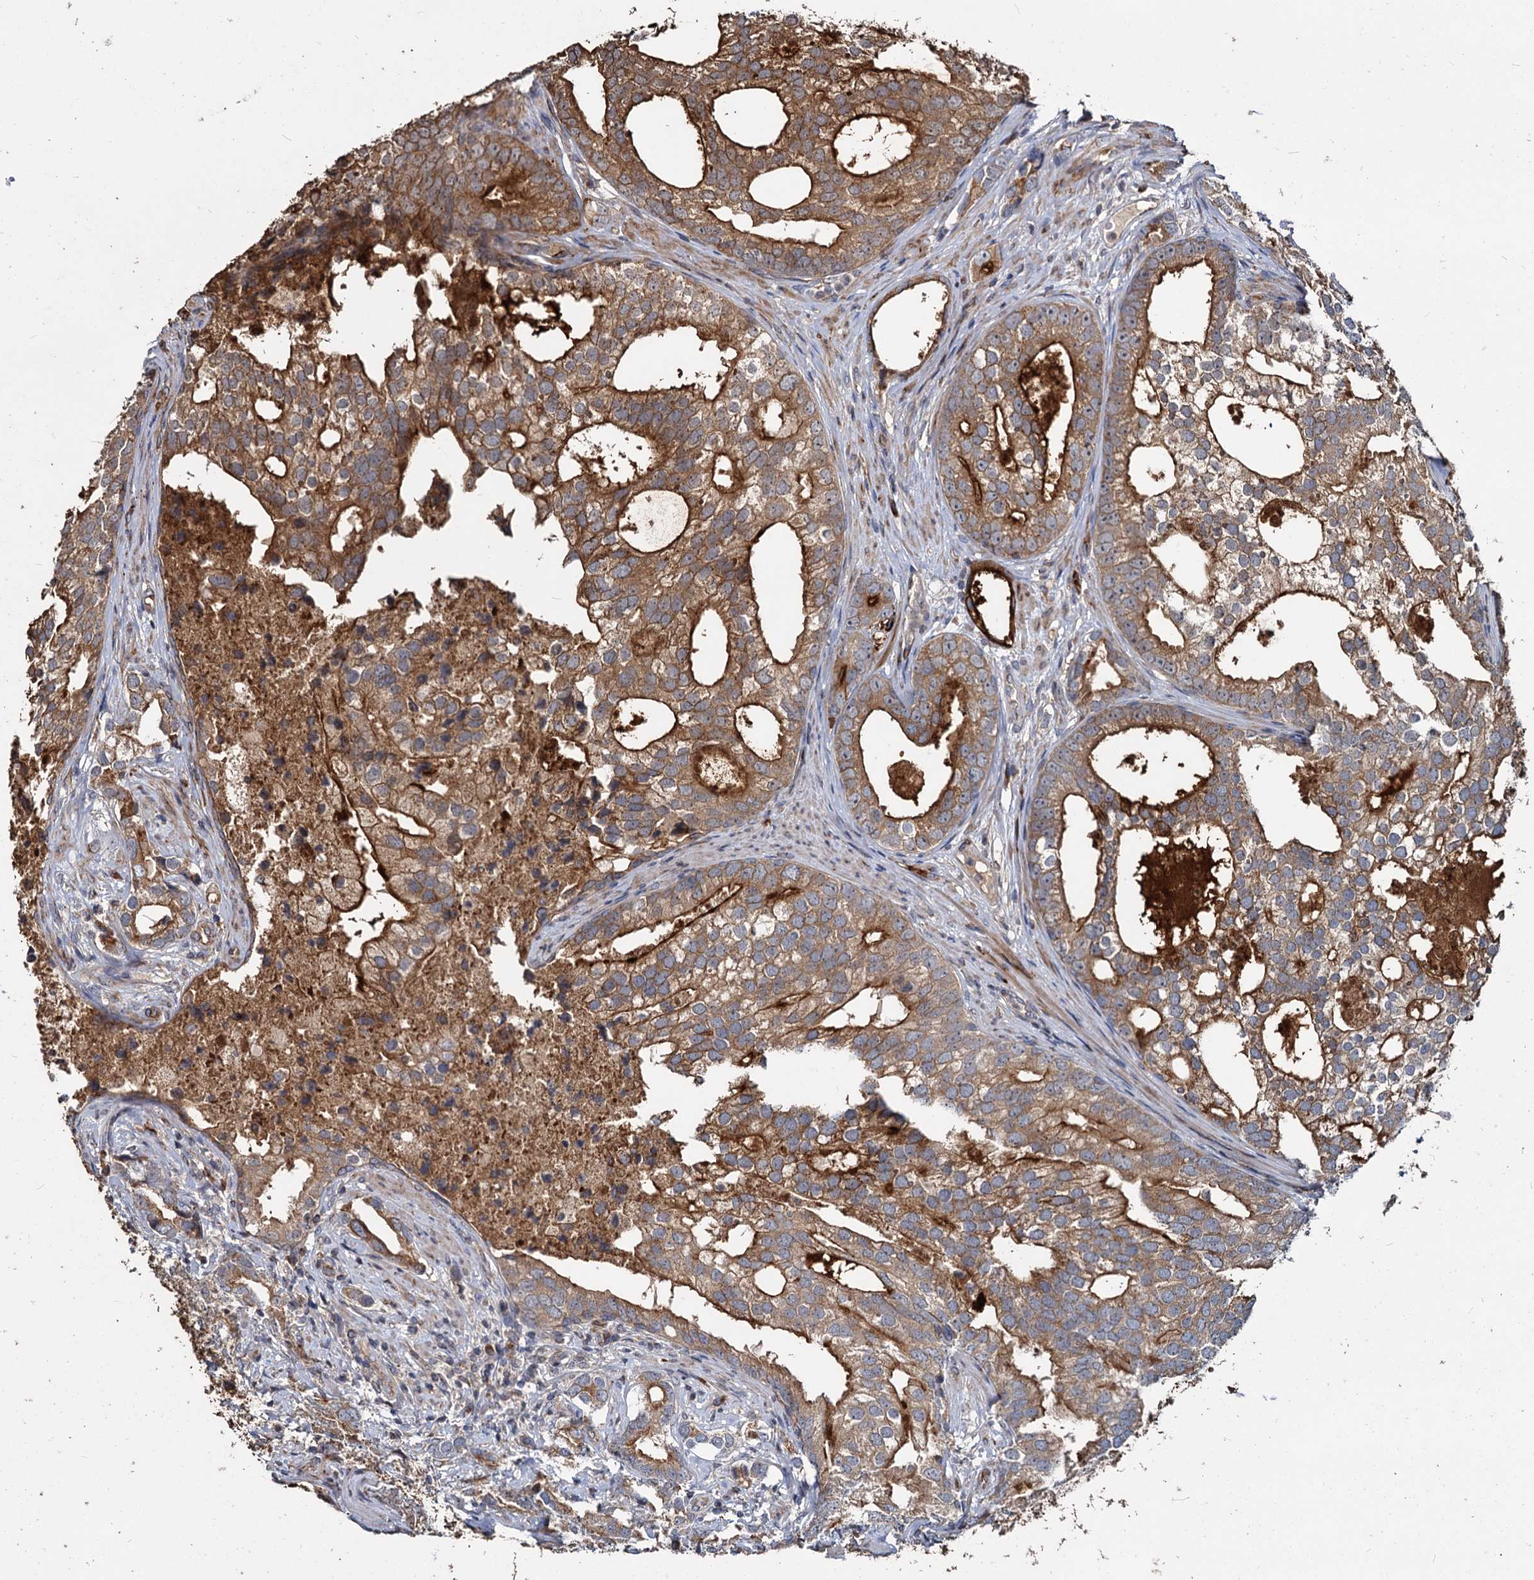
{"staining": {"intensity": "moderate", "quantity": ">75%", "location": "cytoplasmic/membranous"}, "tissue": "prostate cancer", "cell_type": "Tumor cells", "image_type": "cancer", "snomed": [{"axis": "morphology", "description": "Adenocarcinoma, High grade"}, {"axis": "topography", "description": "Prostate"}], "caption": "Brown immunohistochemical staining in human prostate cancer exhibits moderate cytoplasmic/membranous positivity in approximately >75% of tumor cells.", "gene": "DEPDC4", "patient": {"sex": "male", "age": 75}}